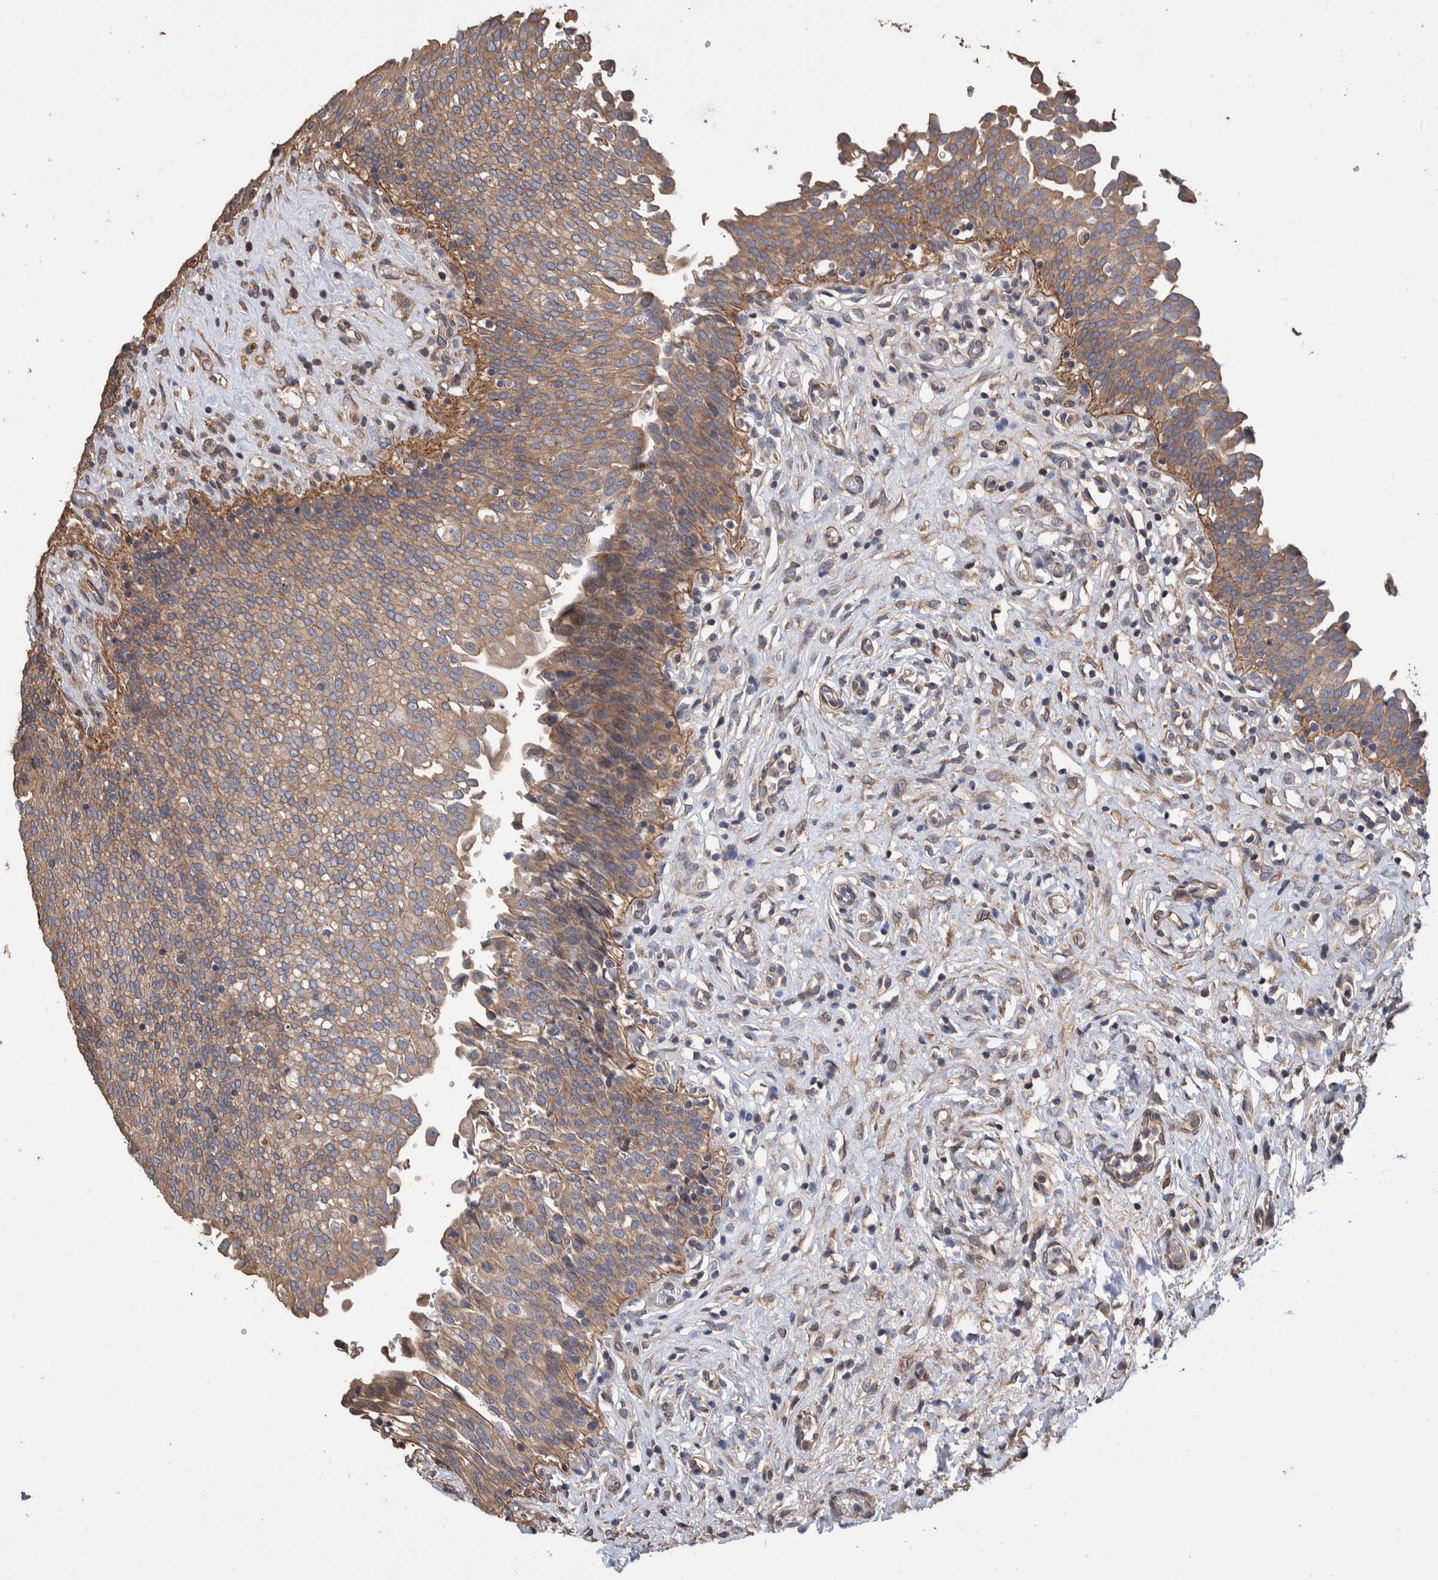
{"staining": {"intensity": "moderate", "quantity": ">75%", "location": "cytoplasmic/membranous"}, "tissue": "urinary bladder", "cell_type": "Urothelial cells", "image_type": "normal", "snomed": [{"axis": "morphology", "description": "Urothelial carcinoma, High grade"}, {"axis": "topography", "description": "Urinary bladder"}], "caption": "Protein expression analysis of benign urinary bladder displays moderate cytoplasmic/membranous staining in about >75% of urothelial cells. The staining is performed using DAB brown chromogen to label protein expression. The nuclei are counter-stained blue using hematoxylin.", "gene": "SLC45A4", "patient": {"sex": "male", "age": 46}}